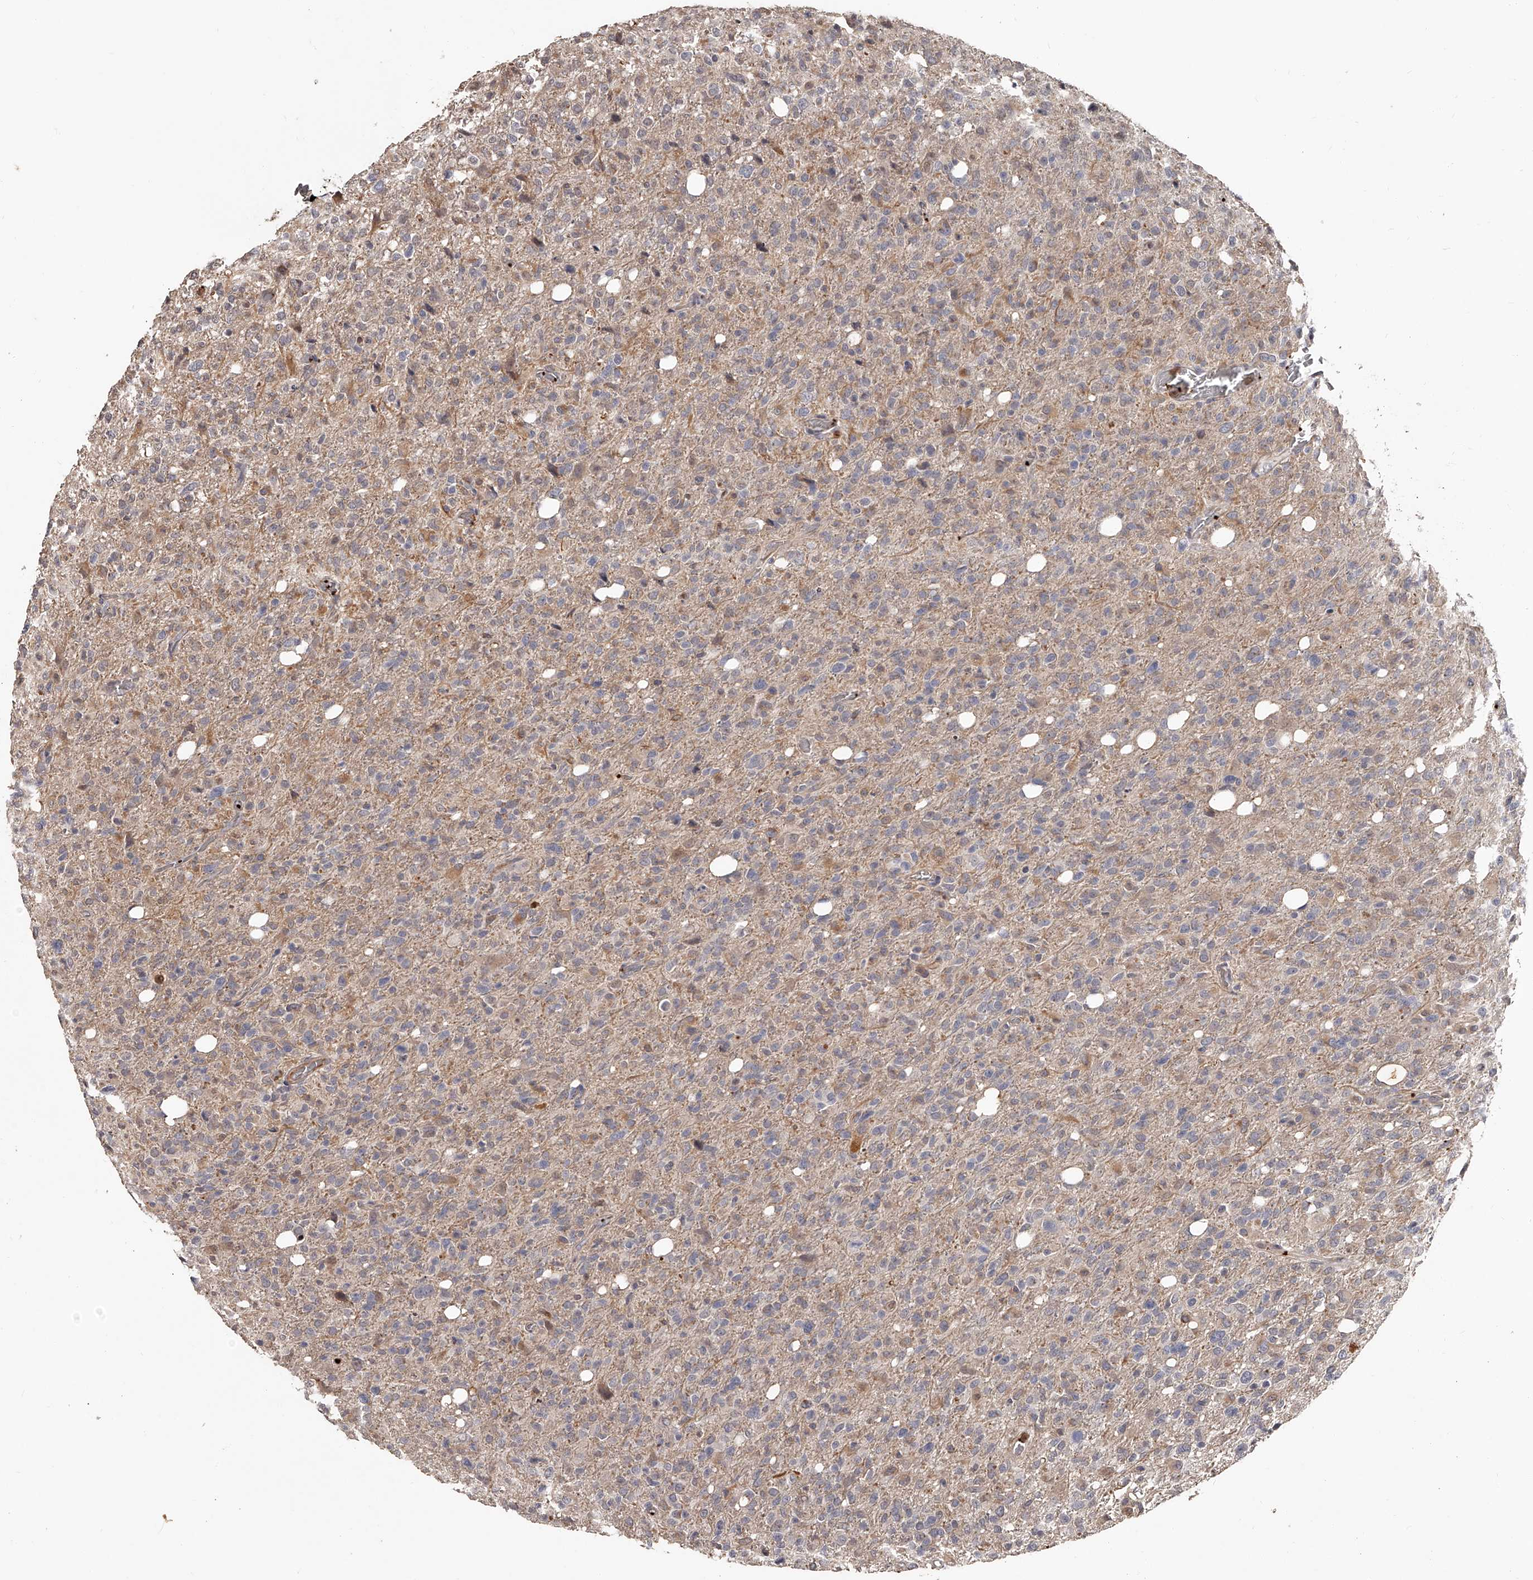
{"staining": {"intensity": "weak", "quantity": "25%-75%", "location": "cytoplasmic/membranous"}, "tissue": "glioma", "cell_type": "Tumor cells", "image_type": "cancer", "snomed": [{"axis": "morphology", "description": "Glioma, malignant, High grade"}, {"axis": "topography", "description": "Brain"}], "caption": "Immunohistochemical staining of human malignant glioma (high-grade) demonstrates weak cytoplasmic/membranous protein expression in about 25%-75% of tumor cells.", "gene": "URGCP", "patient": {"sex": "female", "age": 57}}